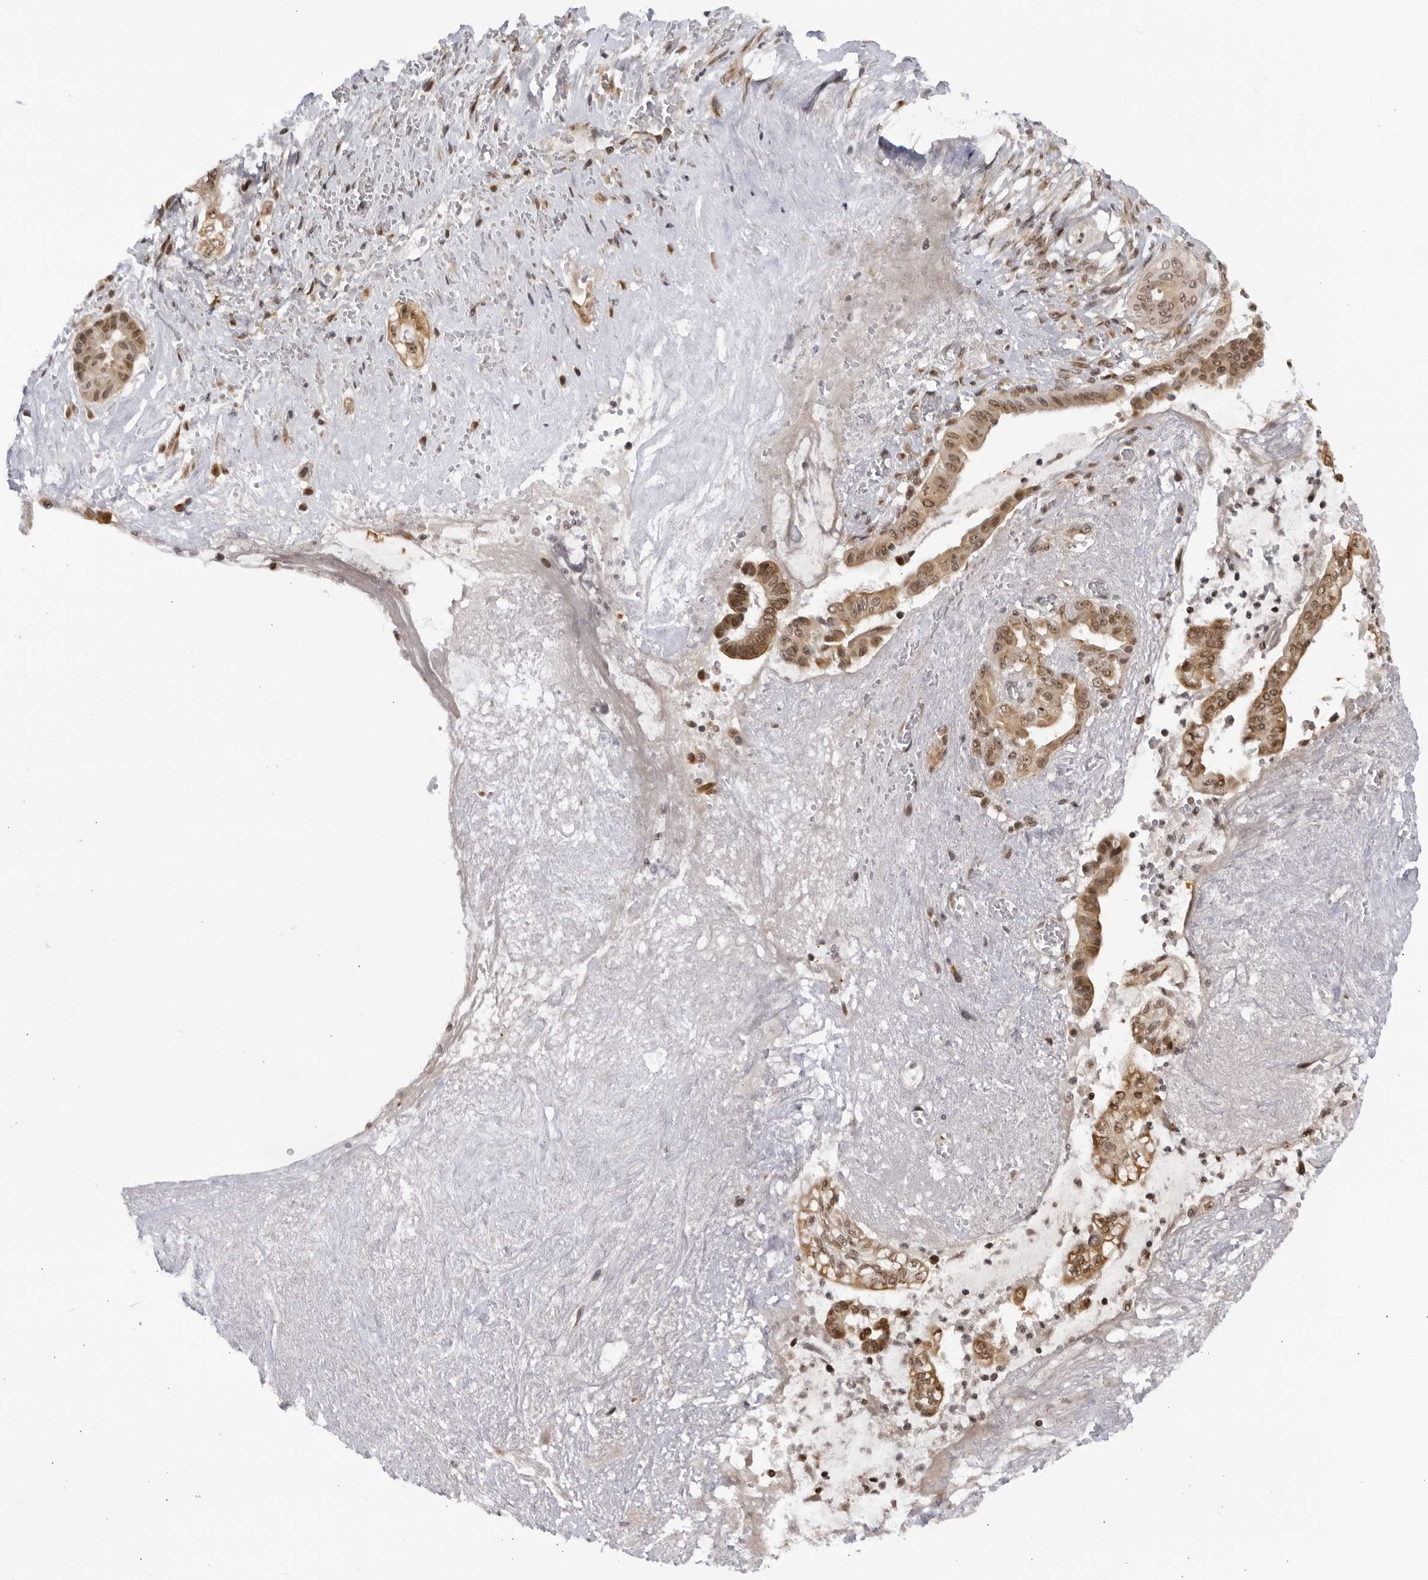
{"staining": {"intensity": "moderate", "quantity": ">75%", "location": "cytoplasmic/membranous,nuclear"}, "tissue": "pancreatic cancer", "cell_type": "Tumor cells", "image_type": "cancer", "snomed": [{"axis": "morphology", "description": "Adenocarcinoma, NOS"}, {"axis": "topography", "description": "Pancreas"}], "caption": "Human adenocarcinoma (pancreatic) stained for a protein (brown) demonstrates moderate cytoplasmic/membranous and nuclear positive staining in about >75% of tumor cells.", "gene": "RASGEF1C", "patient": {"sex": "male", "age": 58}}